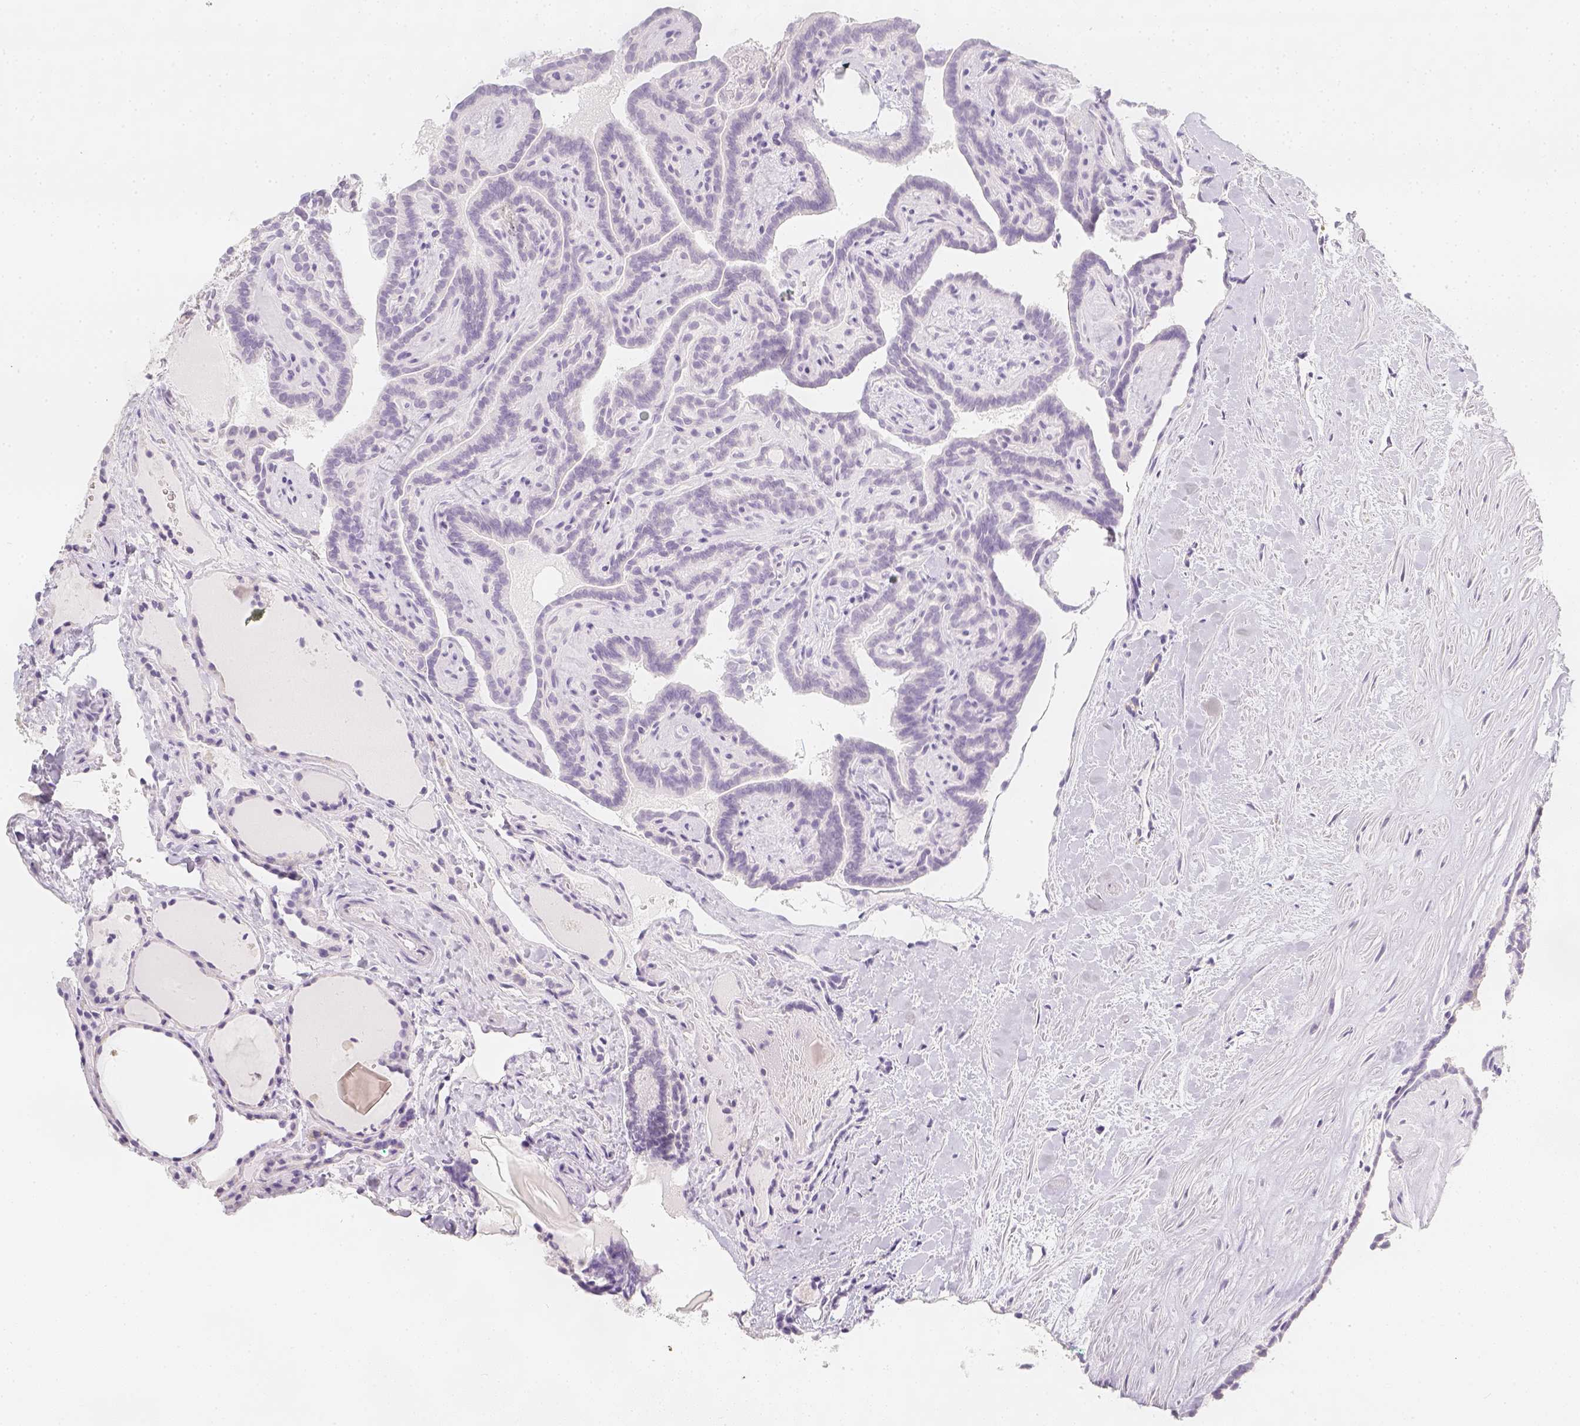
{"staining": {"intensity": "negative", "quantity": "none", "location": "none"}, "tissue": "thyroid cancer", "cell_type": "Tumor cells", "image_type": "cancer", "snomed": [{"axis": "morphology", "description": "Papillary adenocarcinoma, NOS"}, {"axis": "topography", "description": "Thyroid gland"}], "caption": "Immunohistochemical staining of human thyroid cancer exhibits no significant positivity in tumor cells. (Immunohistochemistry (ihc), brightfield microscopy, high magnification).", "gene": "SLC18A1", "patient": {"sex": "female", "age": 21}}